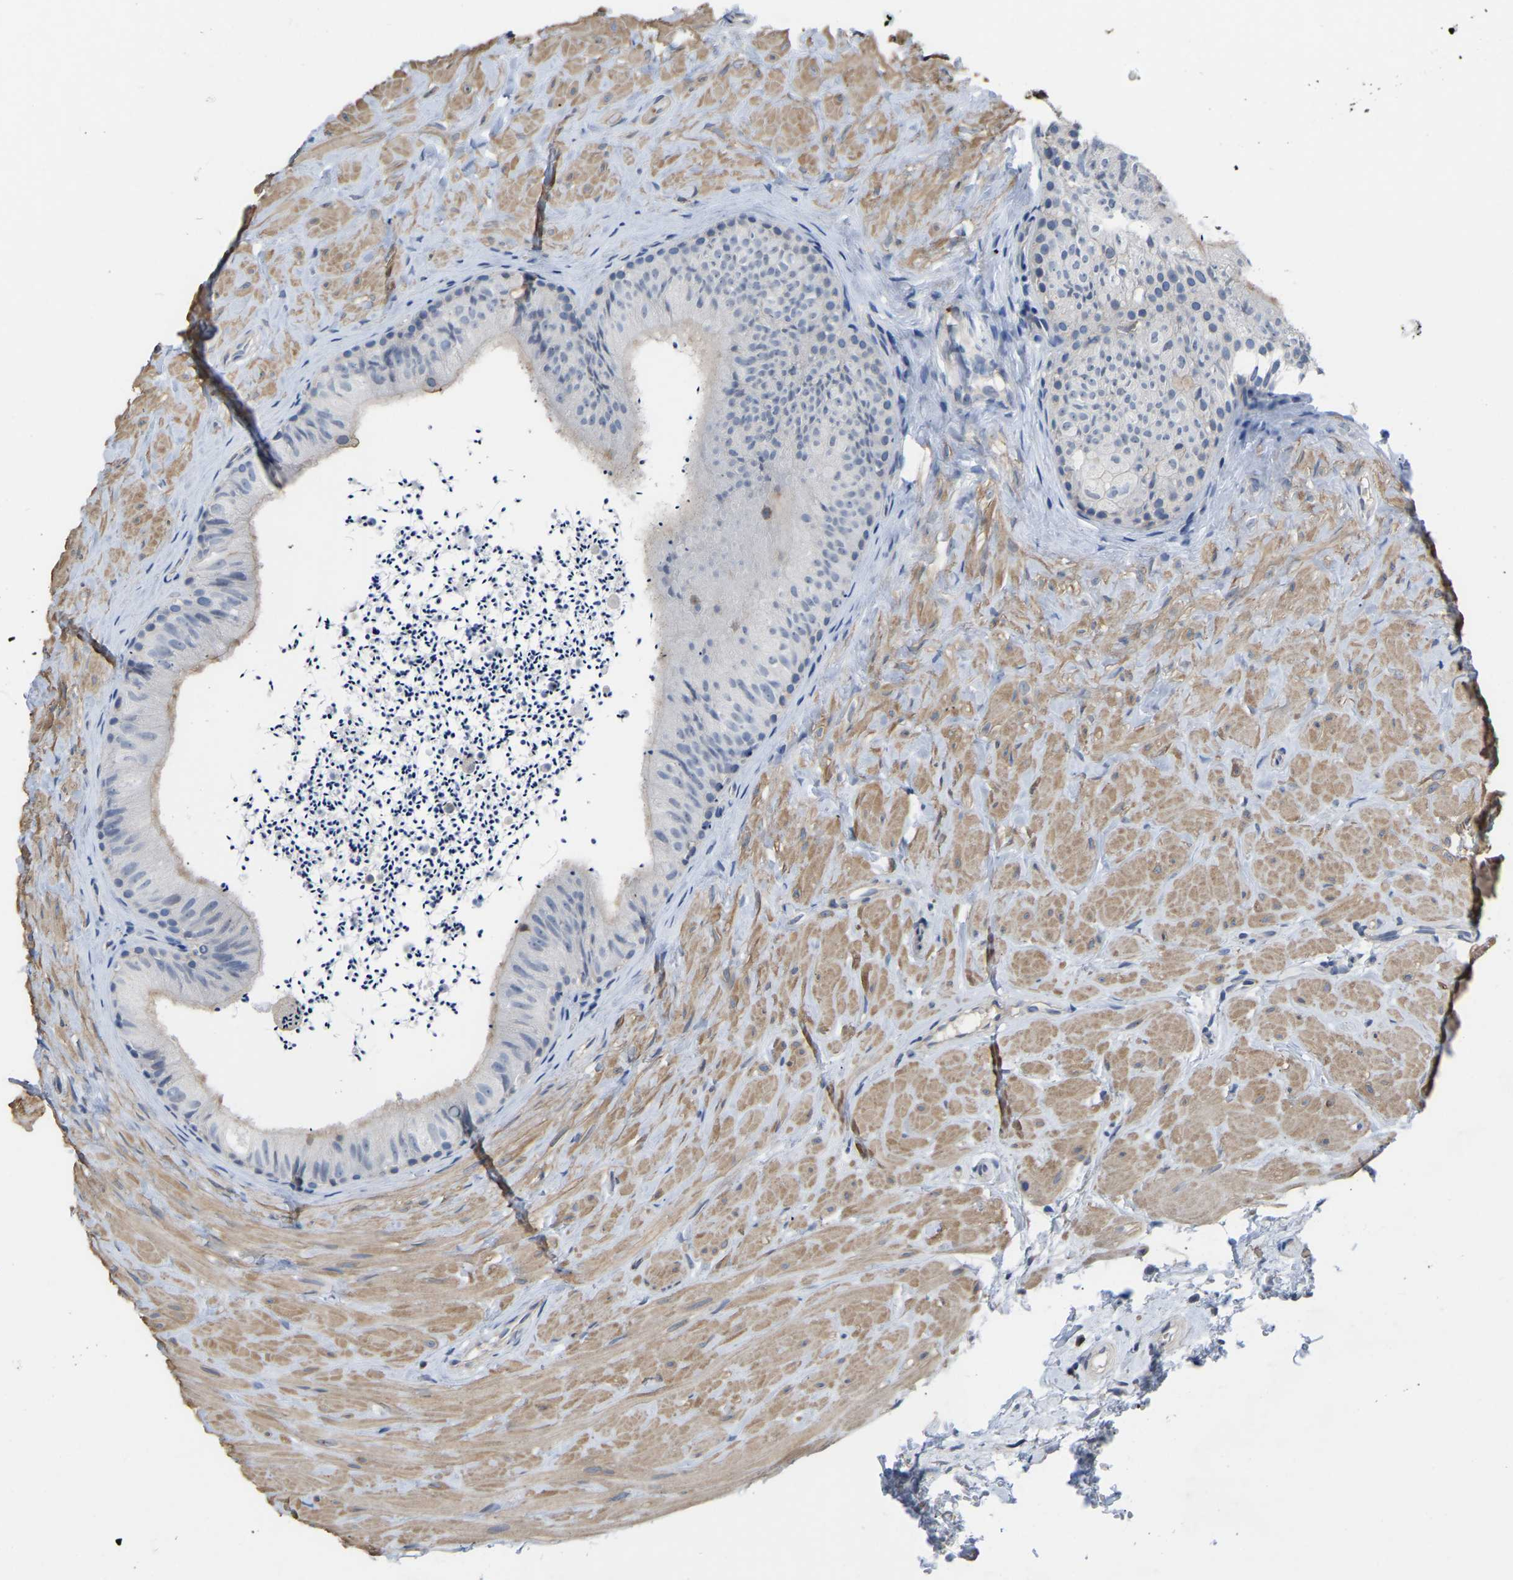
{"staining": {"intensity": "moderate", "quantity": "<25%", "location": "cytoplasmic/membranous"}, "tissue": "epididymis", "cell_type": "Glandular cells", "image_type": "normal", "snomed": [{"axis": "morphology", "description": "Normal tissue, NOS"}, {"axis": "topography", "description": "Epididymis"}], "caption": "Human epididymis stained with a brown dye shows moderate cytoplasmic/membranous positive expression in about <25% of glandular cells.", "gene": "ZNF449", "patient": {"sex": "male", "age": 56}}